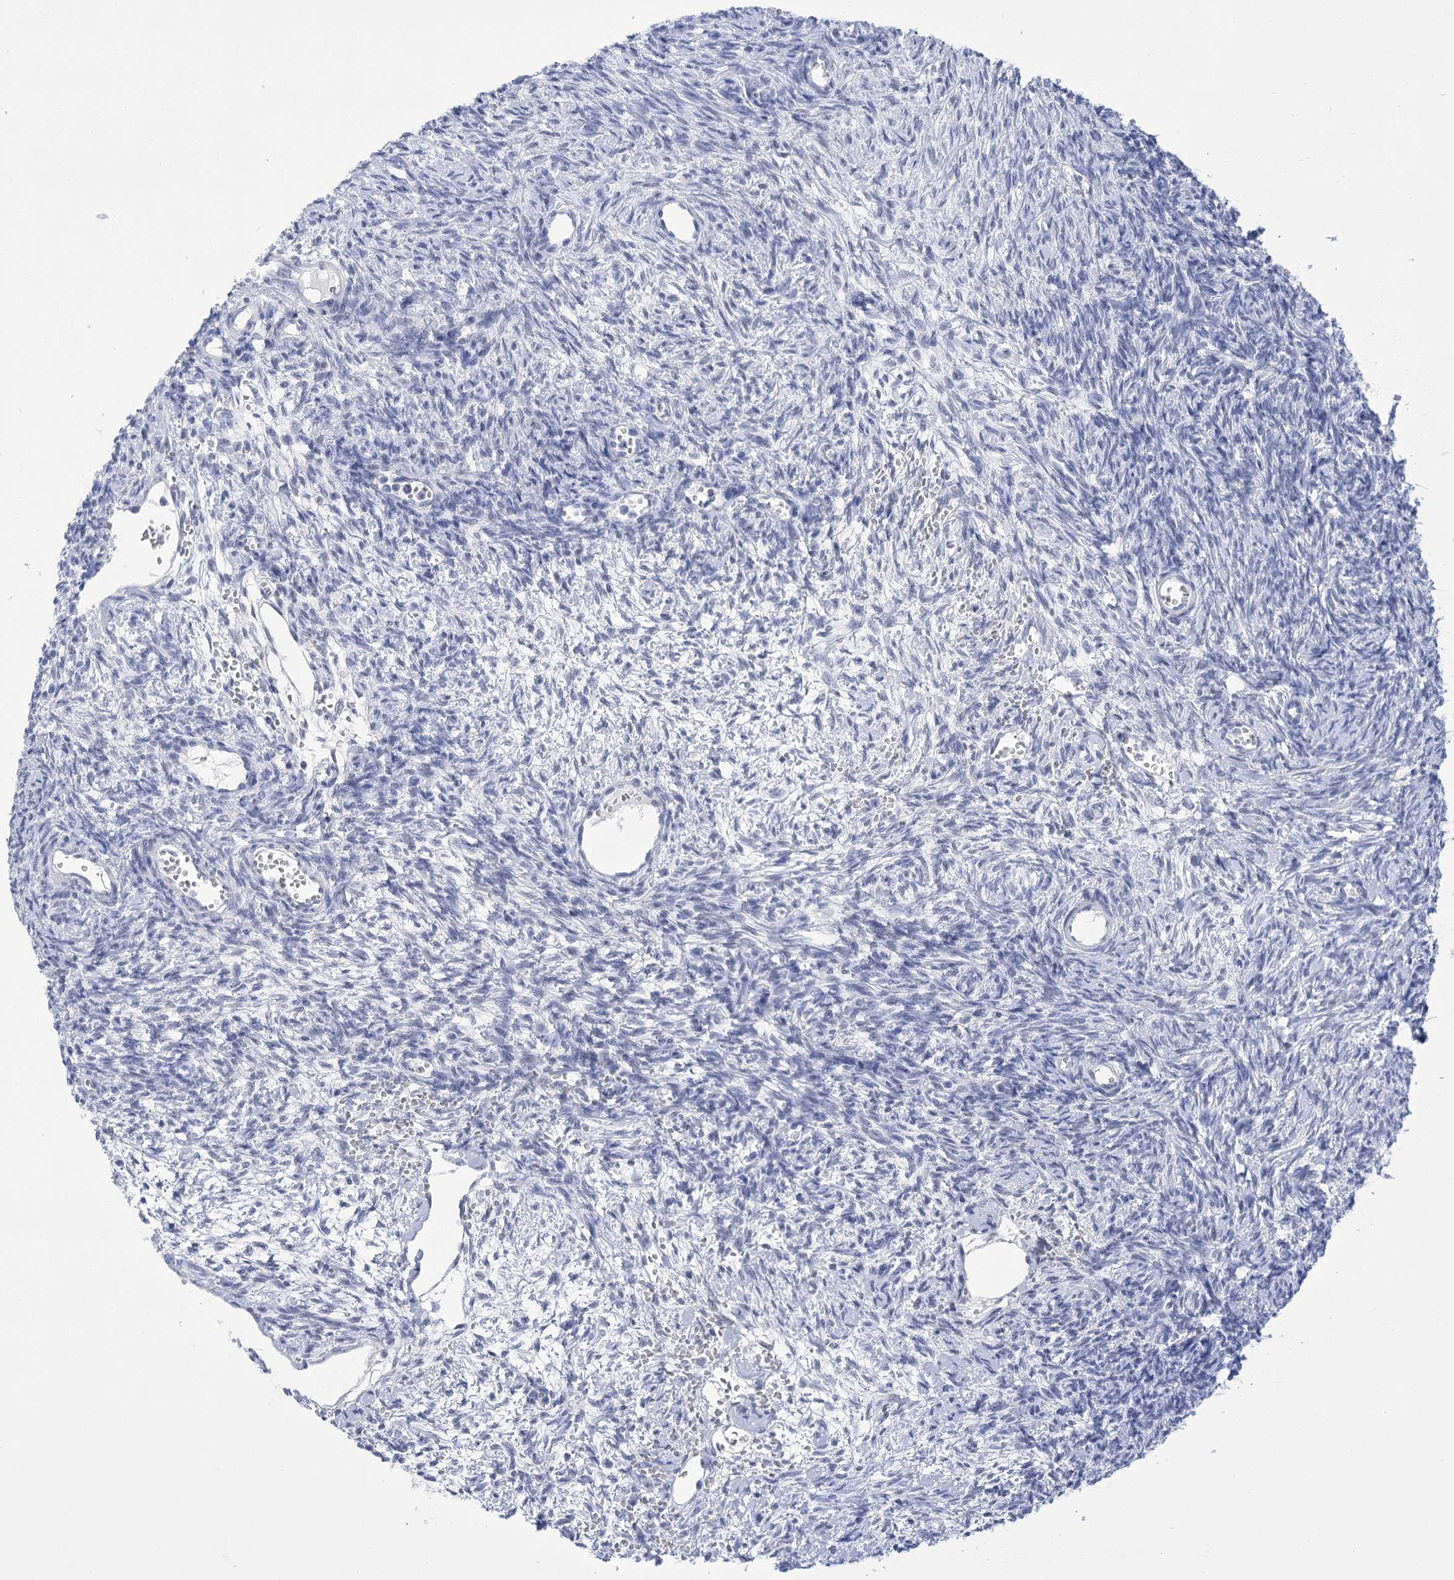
{"staining": {"intensity": "negative", "quantity": "none", "location": "none"}, "tissue": "ovary", "cell_type": "Ovarian stroma cells", "image_type": "normal", "snomed": [{"axis": "morphology", "description": "Normal tissue, NOS"}, {"axis": "topography", "description": "Ovary"}], "caption": "Protein analysis of benign ovary shows no significant positivity in ovarian stroma cells.", "gene": "HORMAD1", "patient": {"sex": "female", "age": 39}}